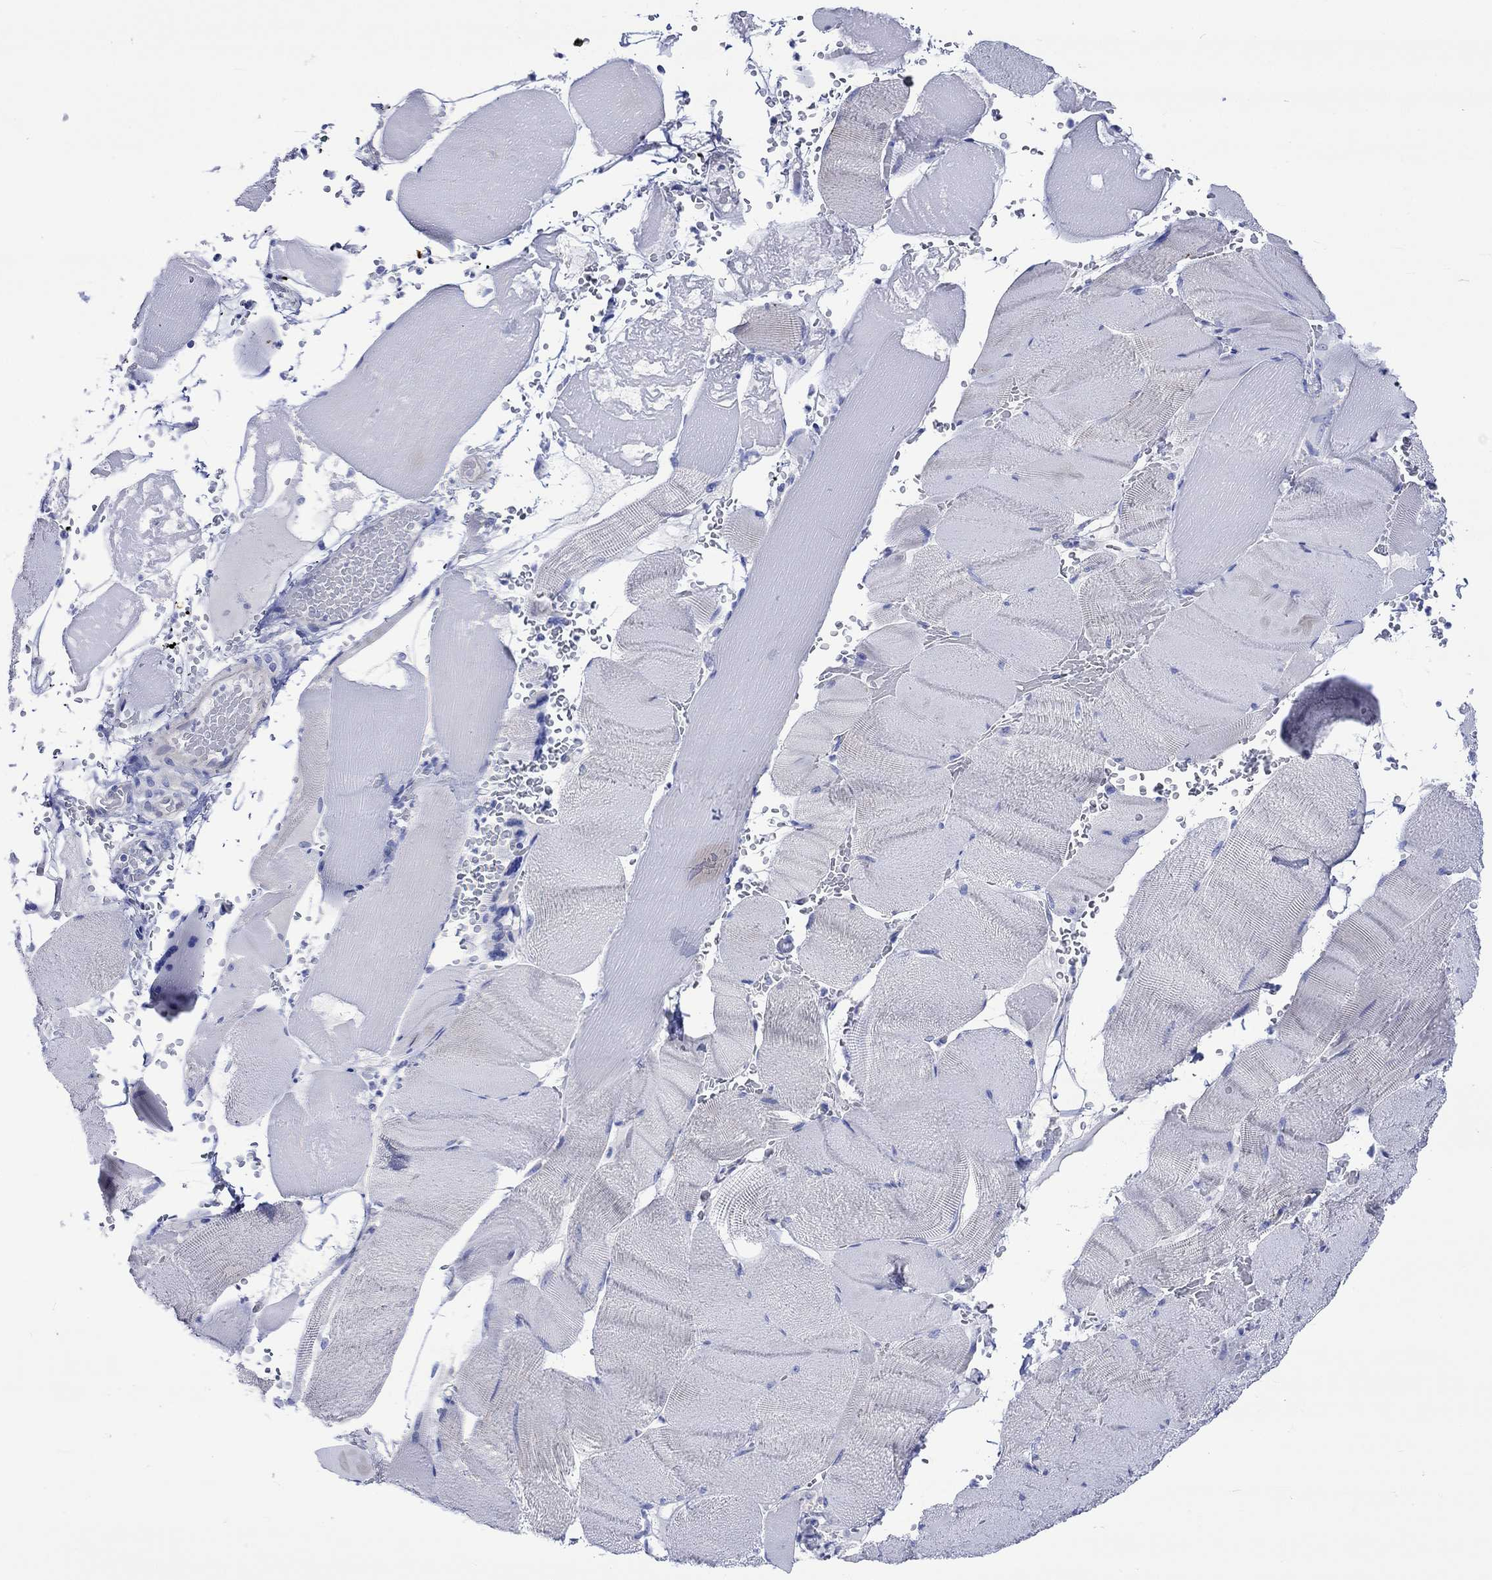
{"staining": {"intensity": "negative", "quantity": "none", "location": "none"}, "tissue": "skeletal muscle", "cell_type": "Myocytes", "image_type": "normal", "snomed": [{"axis": "morphology", "description": "Normal tissue, NOS"}, {"axis": "topography", "description": "Skeletal muscle"}], "caption": "This image is of unremarkable skeletal muscle stained with IHC to label a protein in brown with the nuclei are counter-stained blue. There is no positivity in myocytes. The staining is performed using DAB (3,3'-diaminobenzidine) brown chromogen with nuclei counter-stained in using hematoxylin.", "gene": "HARBI1", "patient": {"sex": "male", "age": 56}}